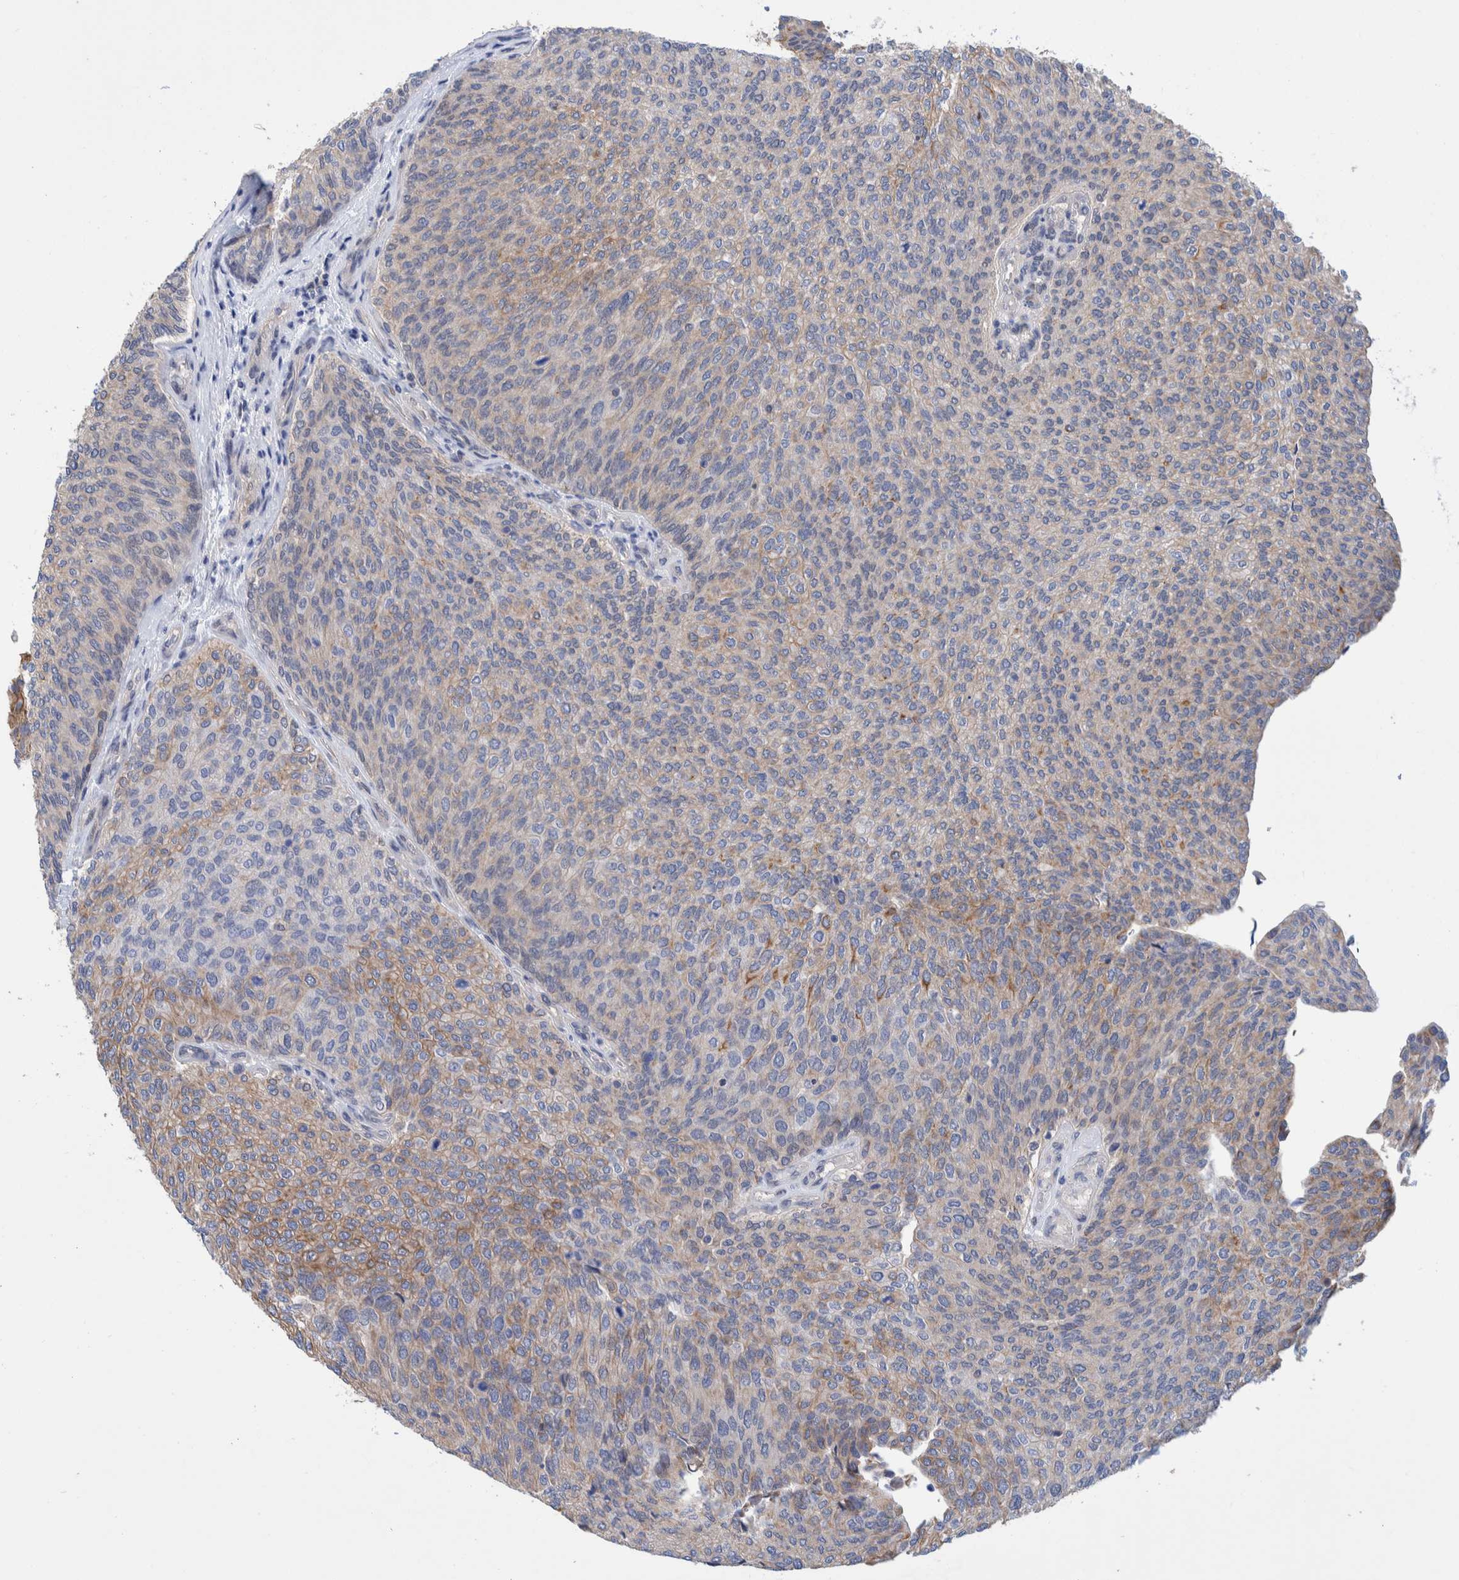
{"staining": {"intensity": "weak", "quantity": "<25%", "location": "cytoplasmic/membranous"}, "tissue": "urothelial cancer", "cell_type": "Tumor cells", "image_type": "cancer", "snomed": [{"axis": "morphology", "description": "Urothelial carcinoma, Low grade"}, {"axis": "topography", "description": "Urinary bladder"}], "caption": "An image of human urothelial carcinoma (low-grade) is negative for staining in tumor cells. (Immunohistochemistry (ihc), brightfield microscopy, high magnification).", "gene": "PFAS", "patient": {"sex": "female", "age": 79}}